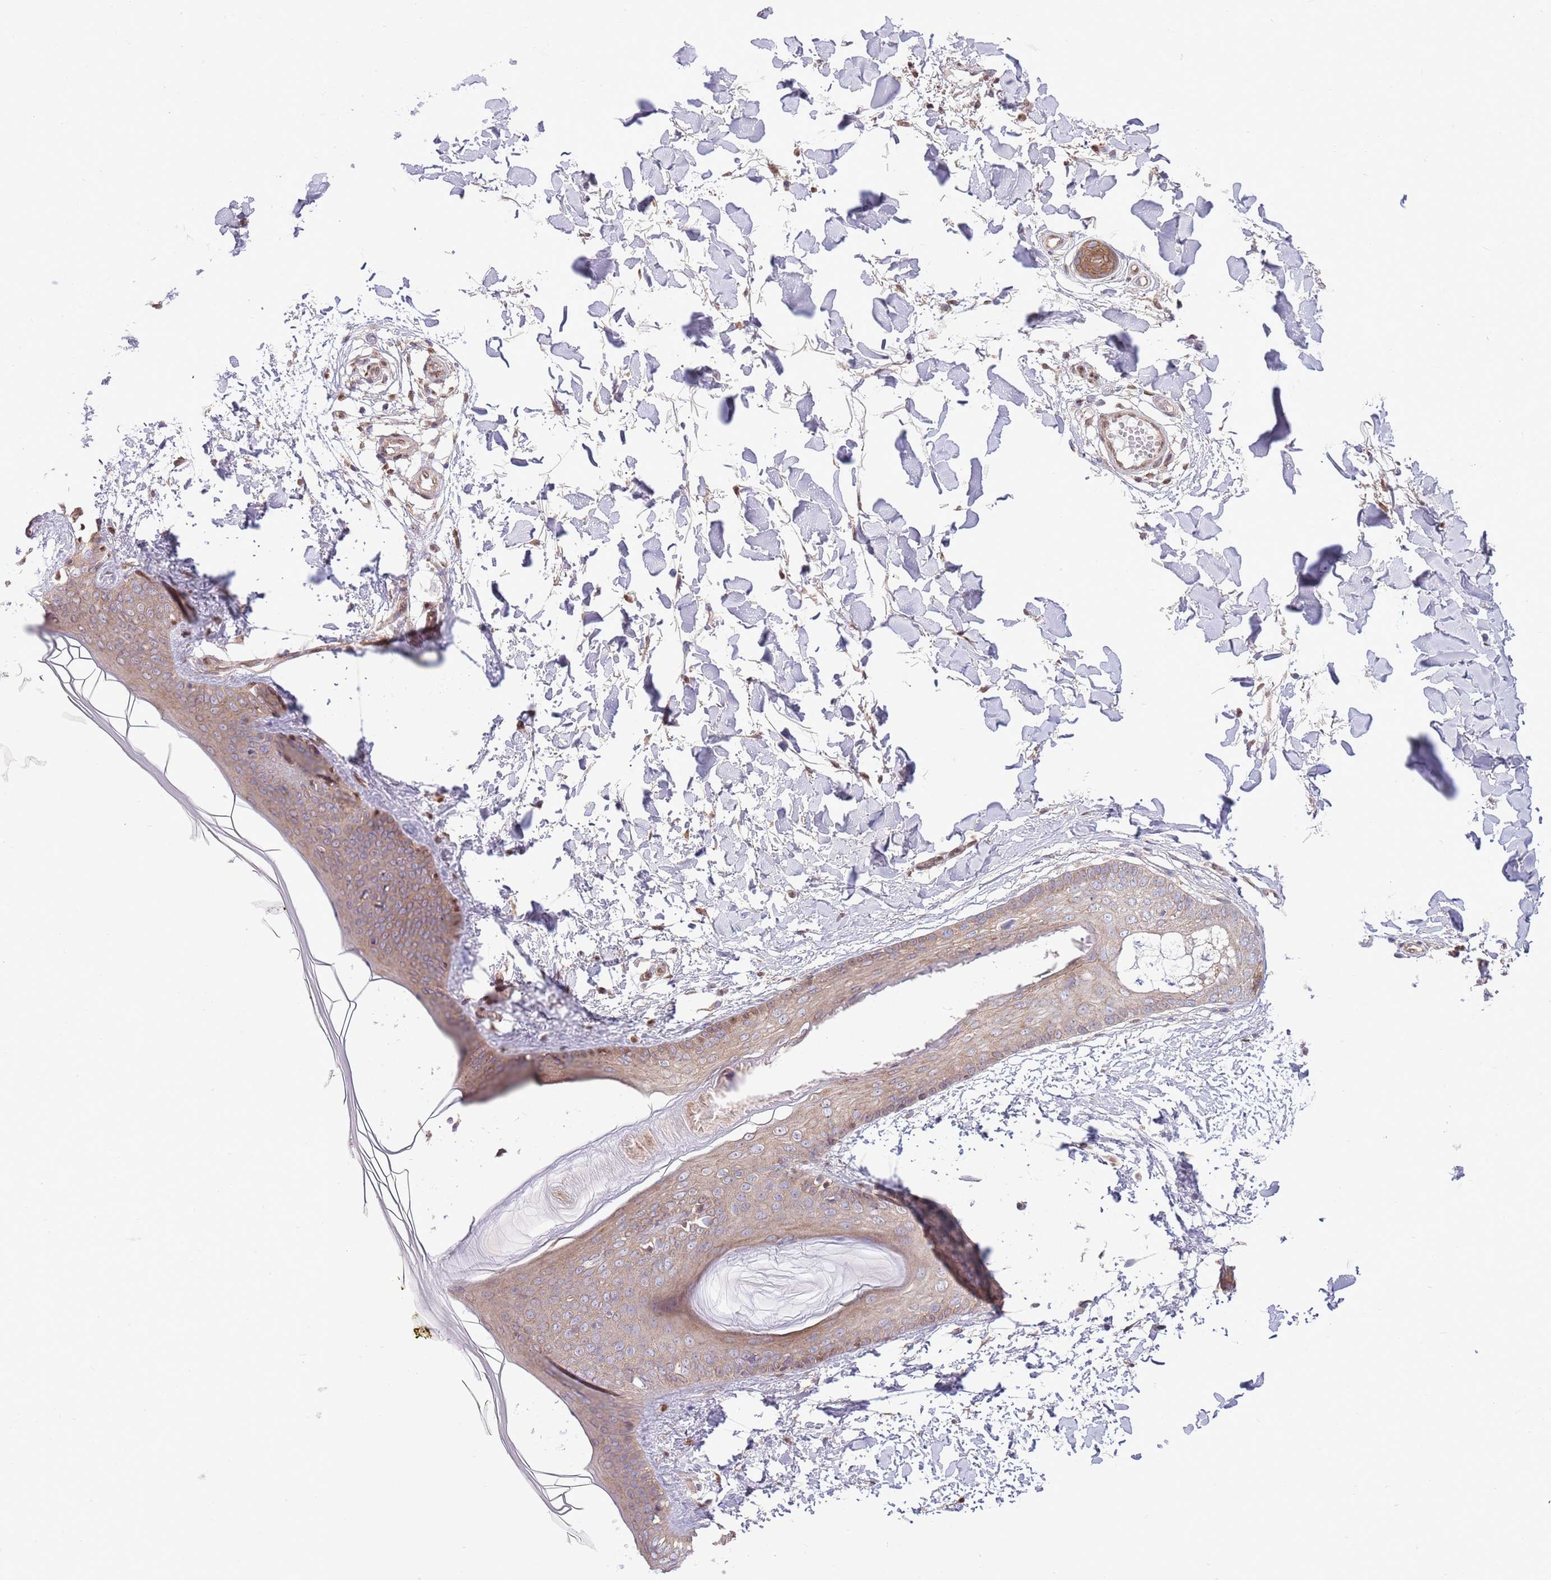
{"staining": {"intensity": "moderate", "quantity": ">75%", "location": "cytoplasmic/membranous"}, "tissue": "skin", "cell_type": "Fibroblasts", "image_type": "normal", "snomed": [{"axis": "morphology", "description": "Normal tissue, NOS"}, {"axis": "topography", "description": "Skin"}], "caption": "A micrograph showing moderate cytoplasmic/membranous expression in about >75% of fibroblasts in benign skin, as visualized by brown immunohistochemical staining.", "gene": "ARL2BP", "patient": {"sex": "female", "age": 34}}